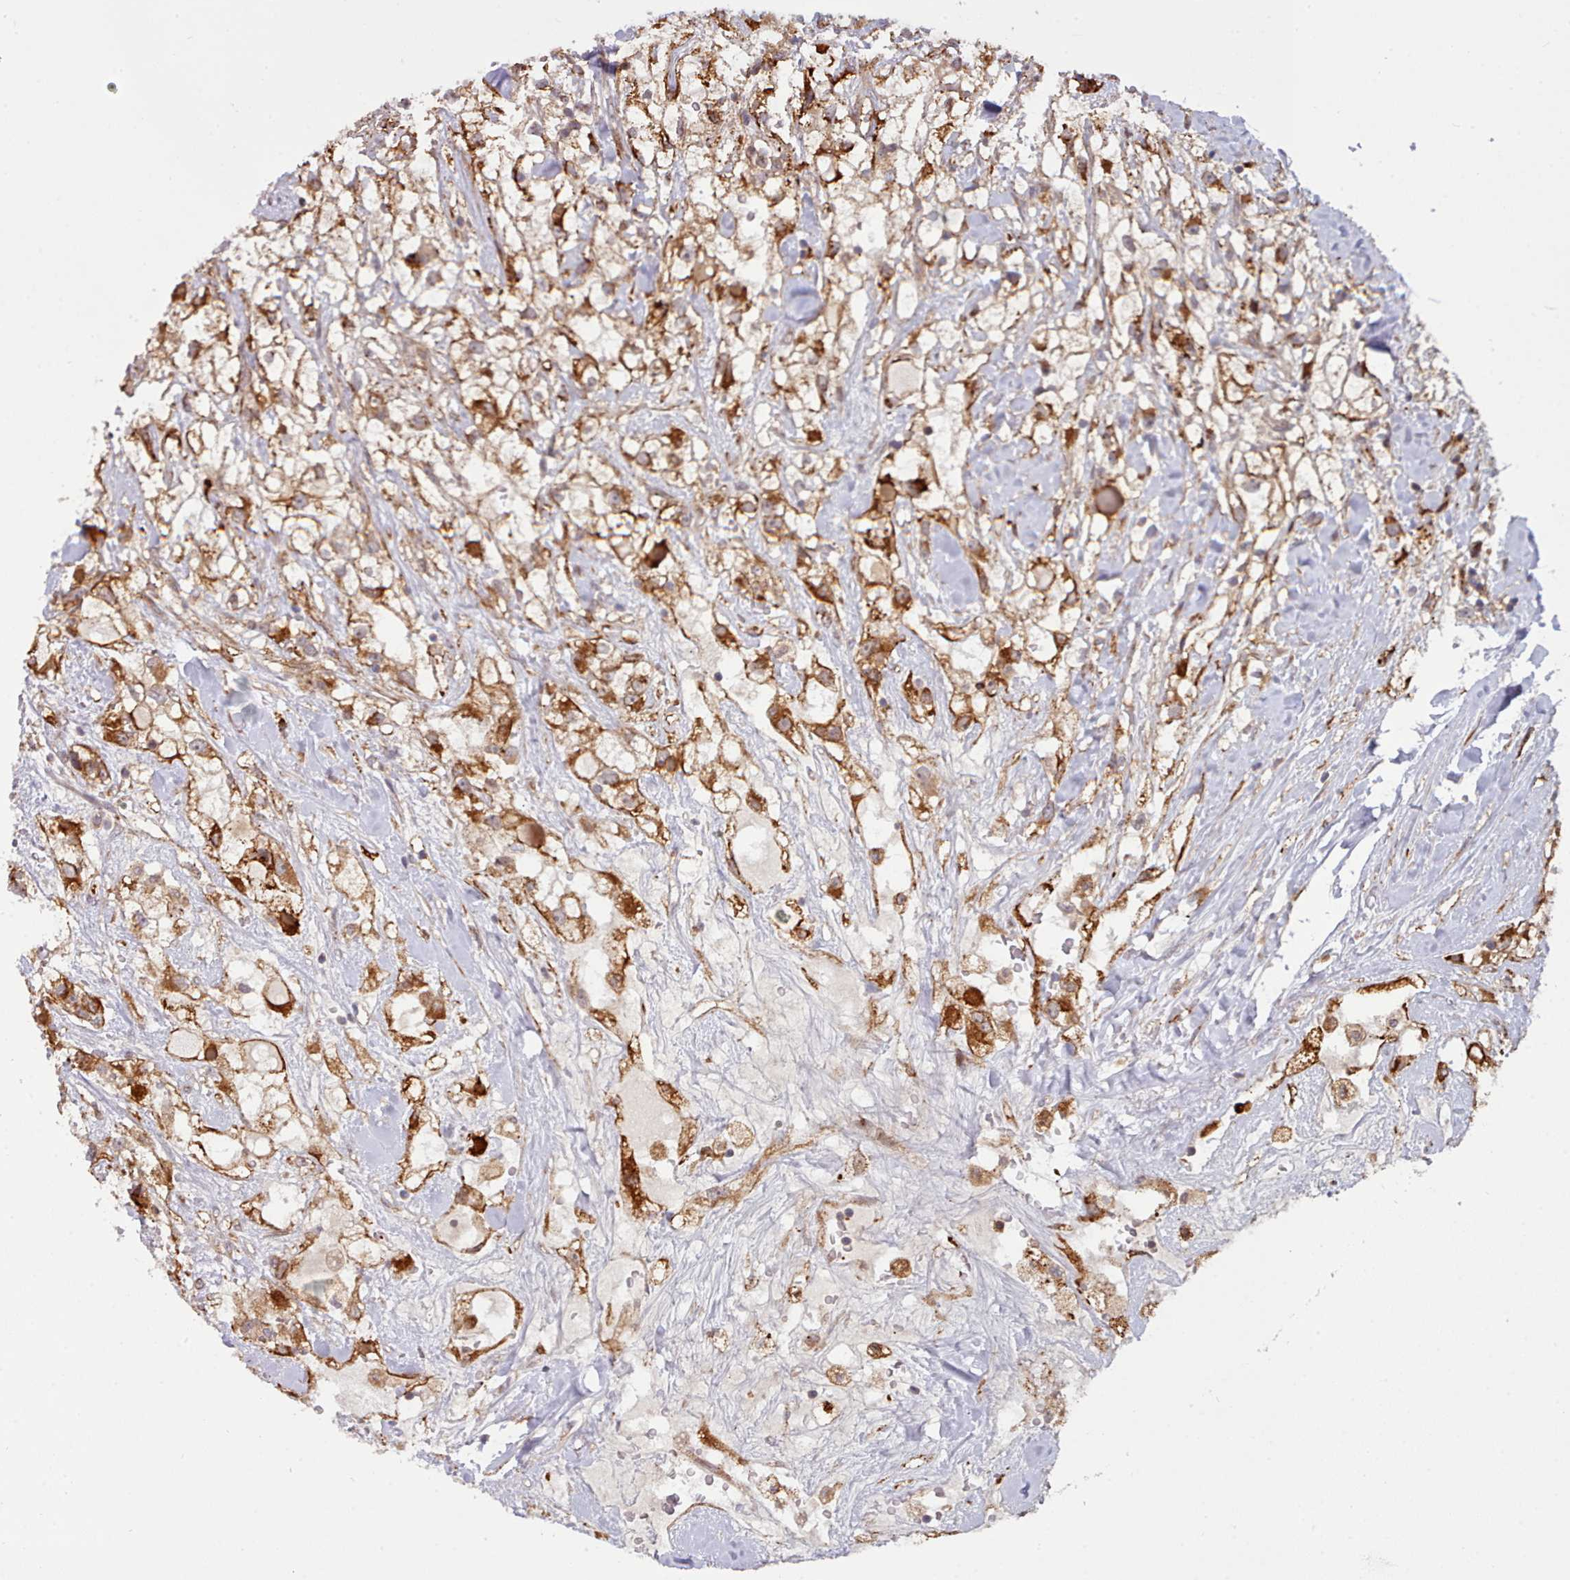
{"staining": {"intensity": "strong", "quantity": ">75%", "location": "cytoplasmic/membranous"}, "tissue": "renal cancer", "cell_type": "Tumor cells", "image_type": "cancer", "snomed": [{"axis": "morphology", "description": "Adenocarcinoma, NOS"}, {"axis": "topography", "description": "Kidney"}], "caption": "The immunohistochemical stain highlights strong cytoplasmic/membranous expression in tumor cells of renal cancer (adenocarcinoma) tissue.", "gene": "TRIM26", "patient": {"sex": "male", "age": 59}}